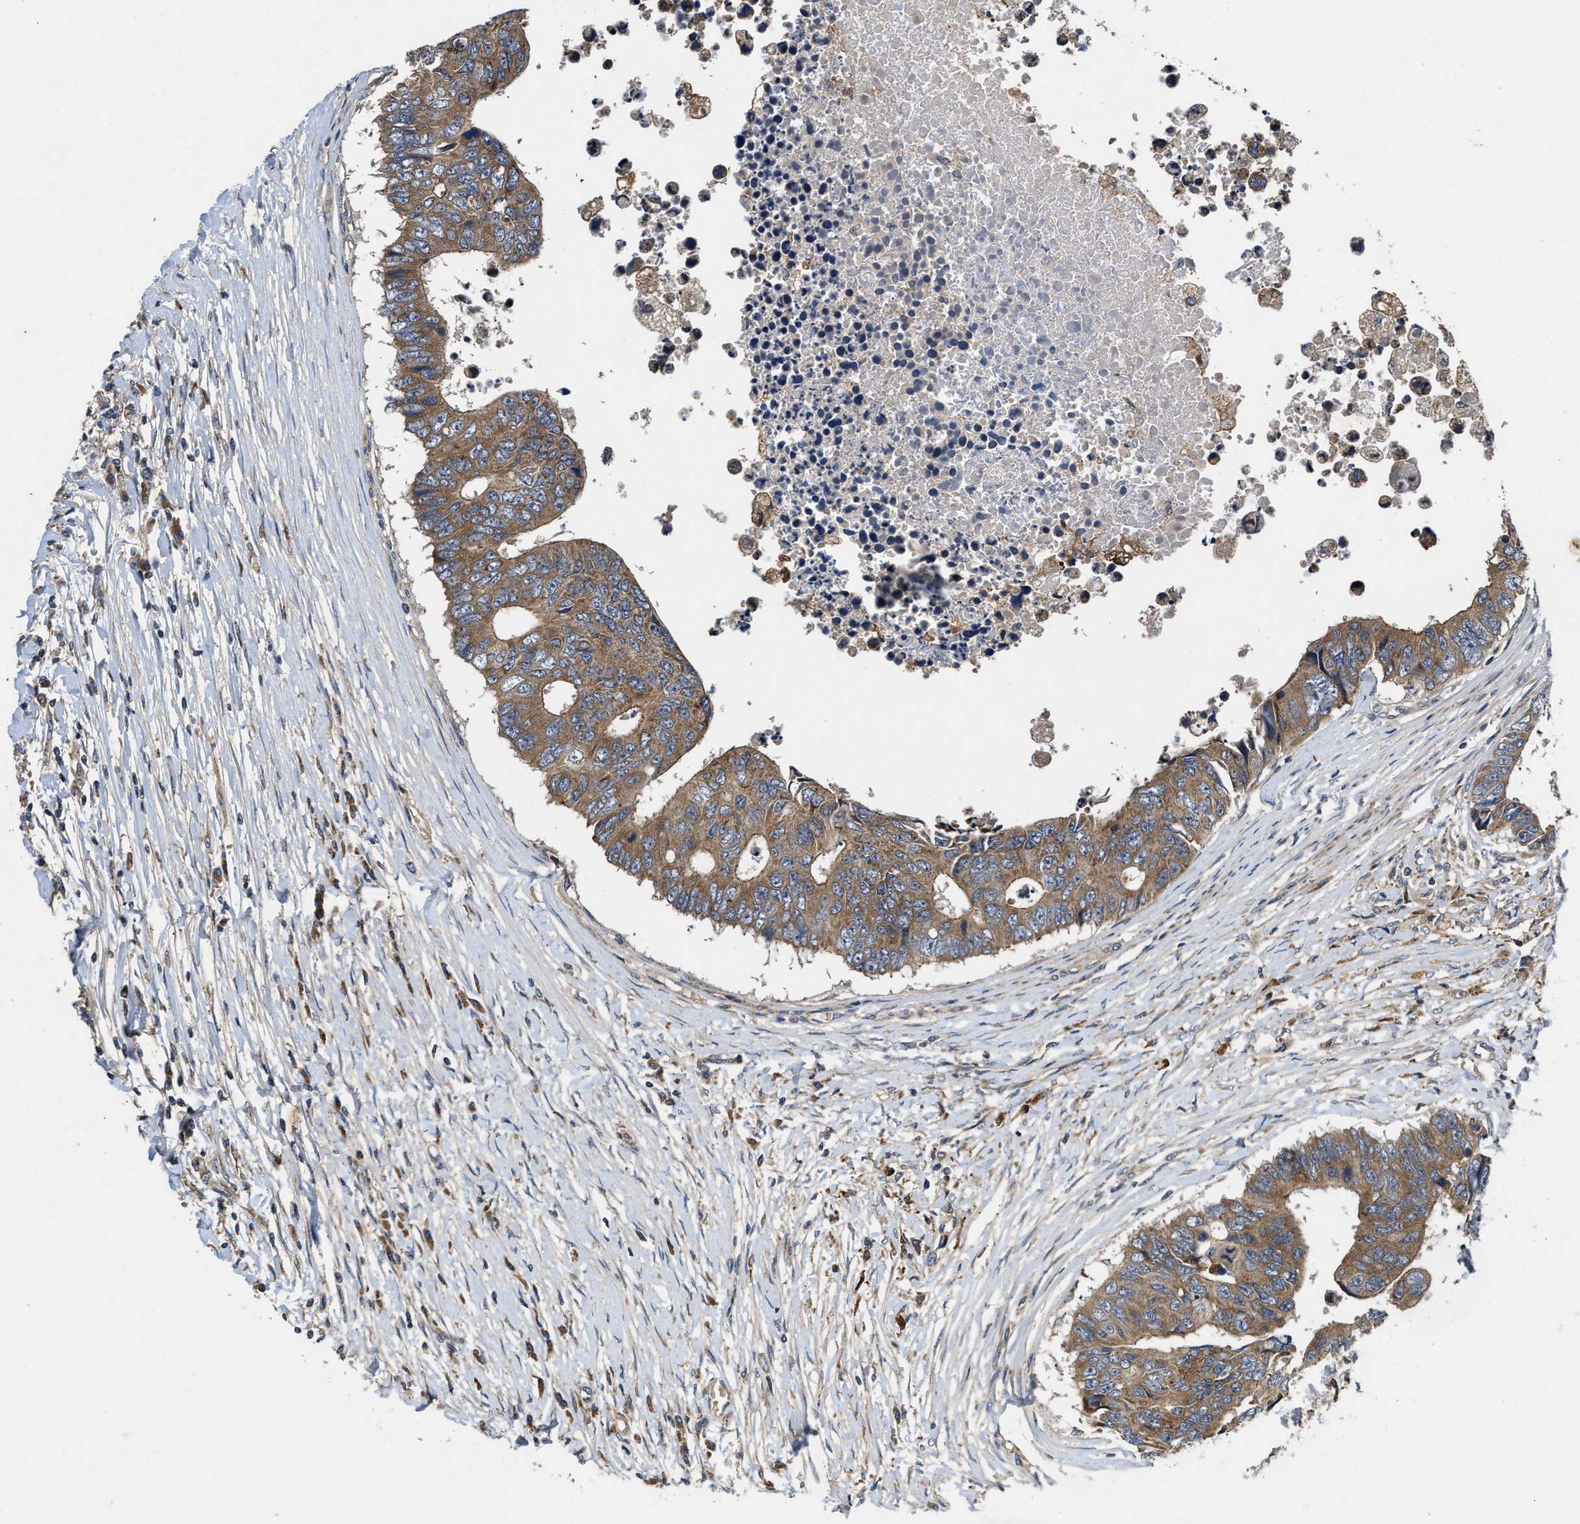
{"staining": {"intensity": "moderate", "quantity": ">75%", "location": "cytoplasmic/membranous"}, "tissue": "colorectal cancer", "cell_type": "Tumor cells", "image_type": "cancer", "snomed": [{"axis": "morphology", "description": "Adenocarcinoma, NOS"}, {"axis": "topography", "description": "Rectum"}], "caption": "Tumor cells reveal medium levels of moderate cytoplasmic/membranous staining in approximately >75% of cells in human colorectal adenocarcinoma.", "gene": "EFNA4", "patient": {"sex": "male", "age": 84}}